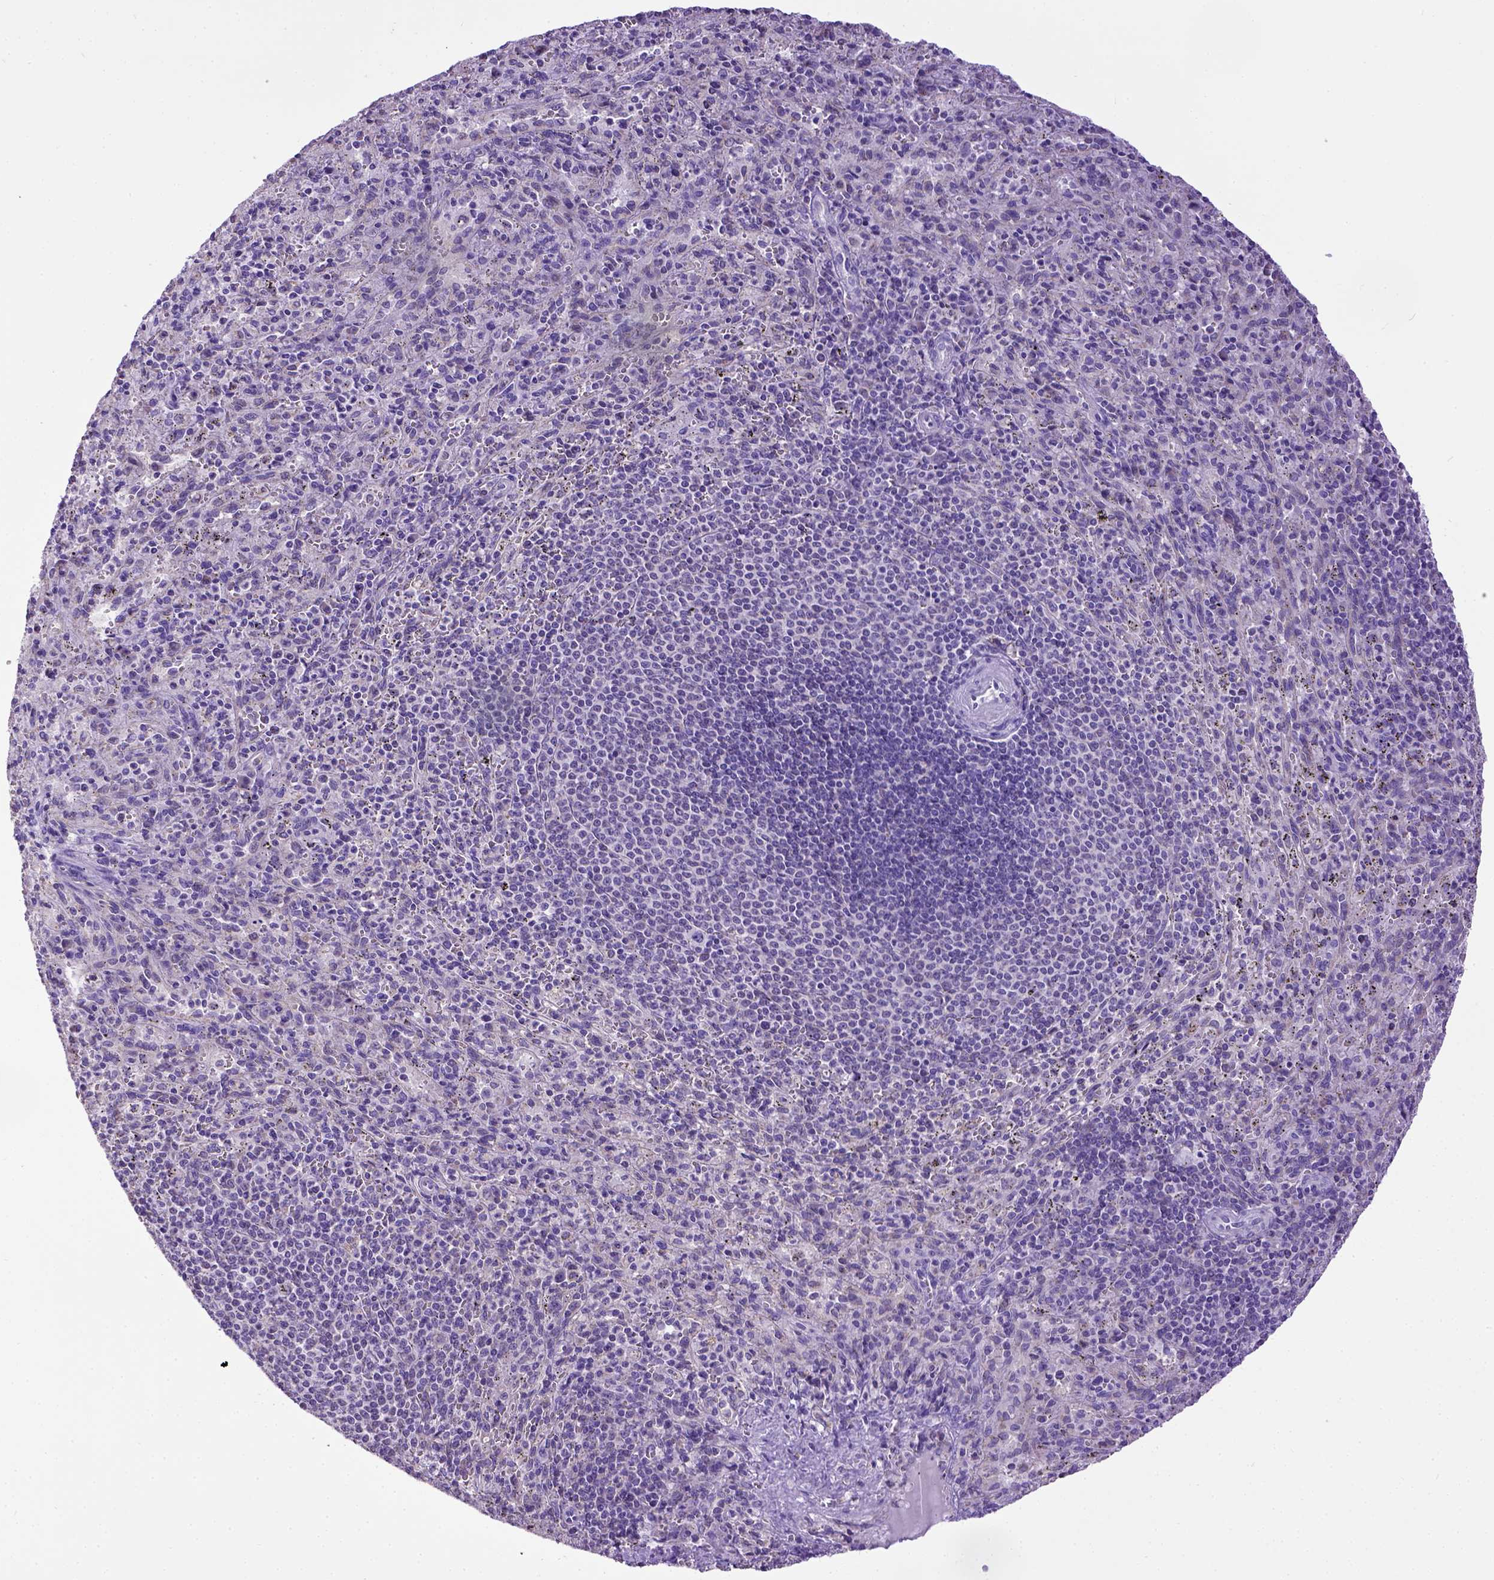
{"staining": {"intensity": "negative", "quantity": "none", "location": "none"}, "tissue": "spleen", "cell_type": "Cells in red pulp", "image_type": "normal", "snomed": [{"axis": "morphology", "description": "Normal tissue, NOS"}, {"axis": "topography", "description": "Spleen"}], "caption": "Cells in red pulp show no significant positivity in normal spleen. (DAB immunohistochemistry with hematoxylin counter stain).", "gene": "SPEF1", "patient": {"sex": "male", "age": 57}}